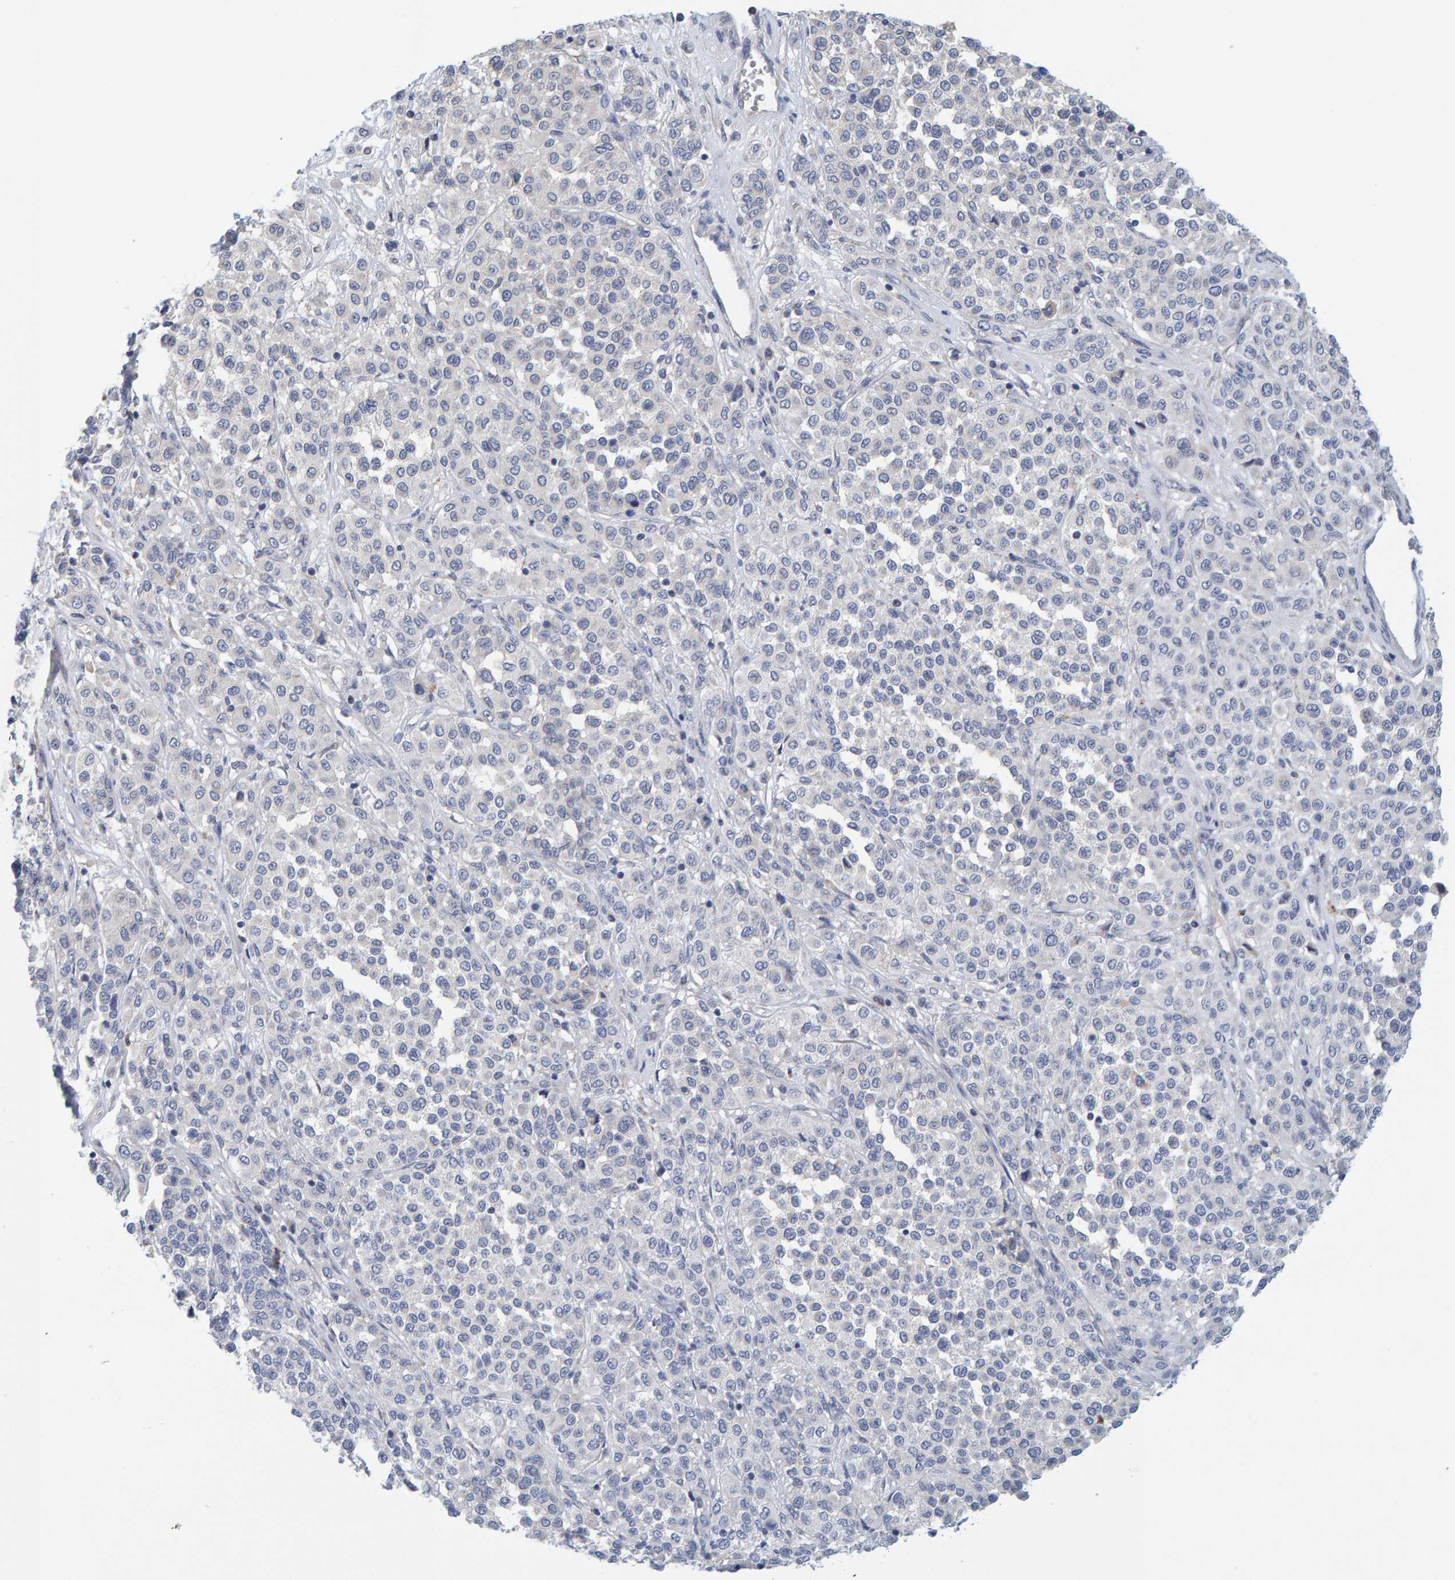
{"staining": {"intensity": "negative", "quantity": "none", "location": "none"}, "tissue": "melanoma", "cell_type": "Tumor cells", "image_type": "cancer", "snomed": [{"axis": "morphology", "description": "Malignant melanoma, Metastatic site"}, {"axis": "topography", "description": "Pancreas"}], "caption": "A high-resolution image shows immunohistochemistry (IHC) staining of malignant melanoma (metastatic site), which displays no significant positivity in tumor cells. (Immunohistochemistry (ihc), brightfield microscopy, high magnification).", "gene": "ZNF77", "patient": {"sex": "female", "age": 30}}